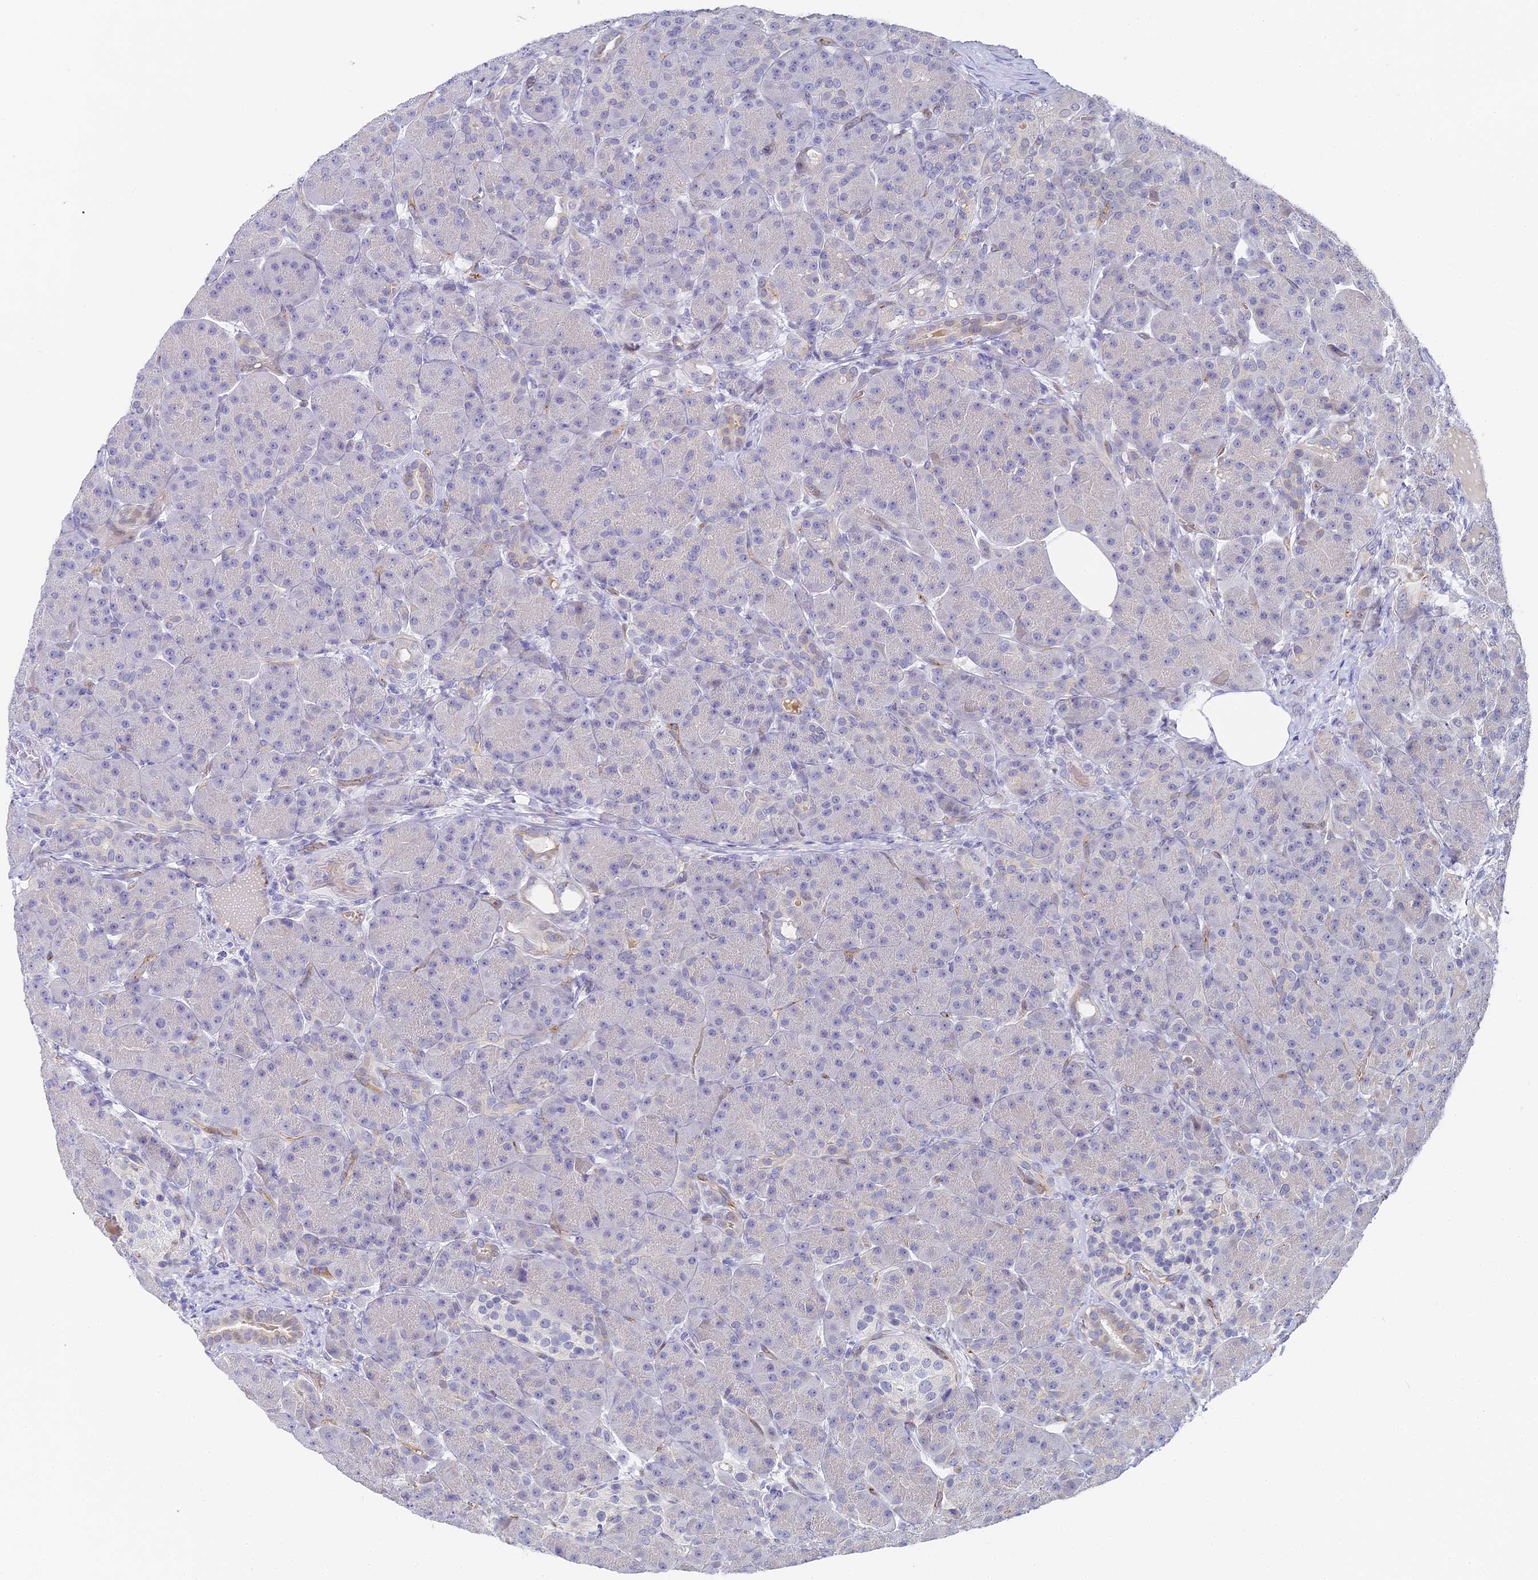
{"staining": {"intensity": "moderate", "quantity": "<25%", "location": "cytoplasmic/membranous"}, "tissue": "pancreas", "cell_type": "Exocrine glandular cells", "image_type": "normal", "snomed": [{"axis": "morphology", "description": "Normal tissue, NOS"}, {"axis": "topography", "description": "Pancreas"}], "caption": "Protein expression analysis of unremarkable pancreas reveals moderate cytoplasmic/membranous positivity in approximately <25% of exocrine glandular cells.", "gene": "GJA1", "patient": {"sex": "male", "age": 63}}